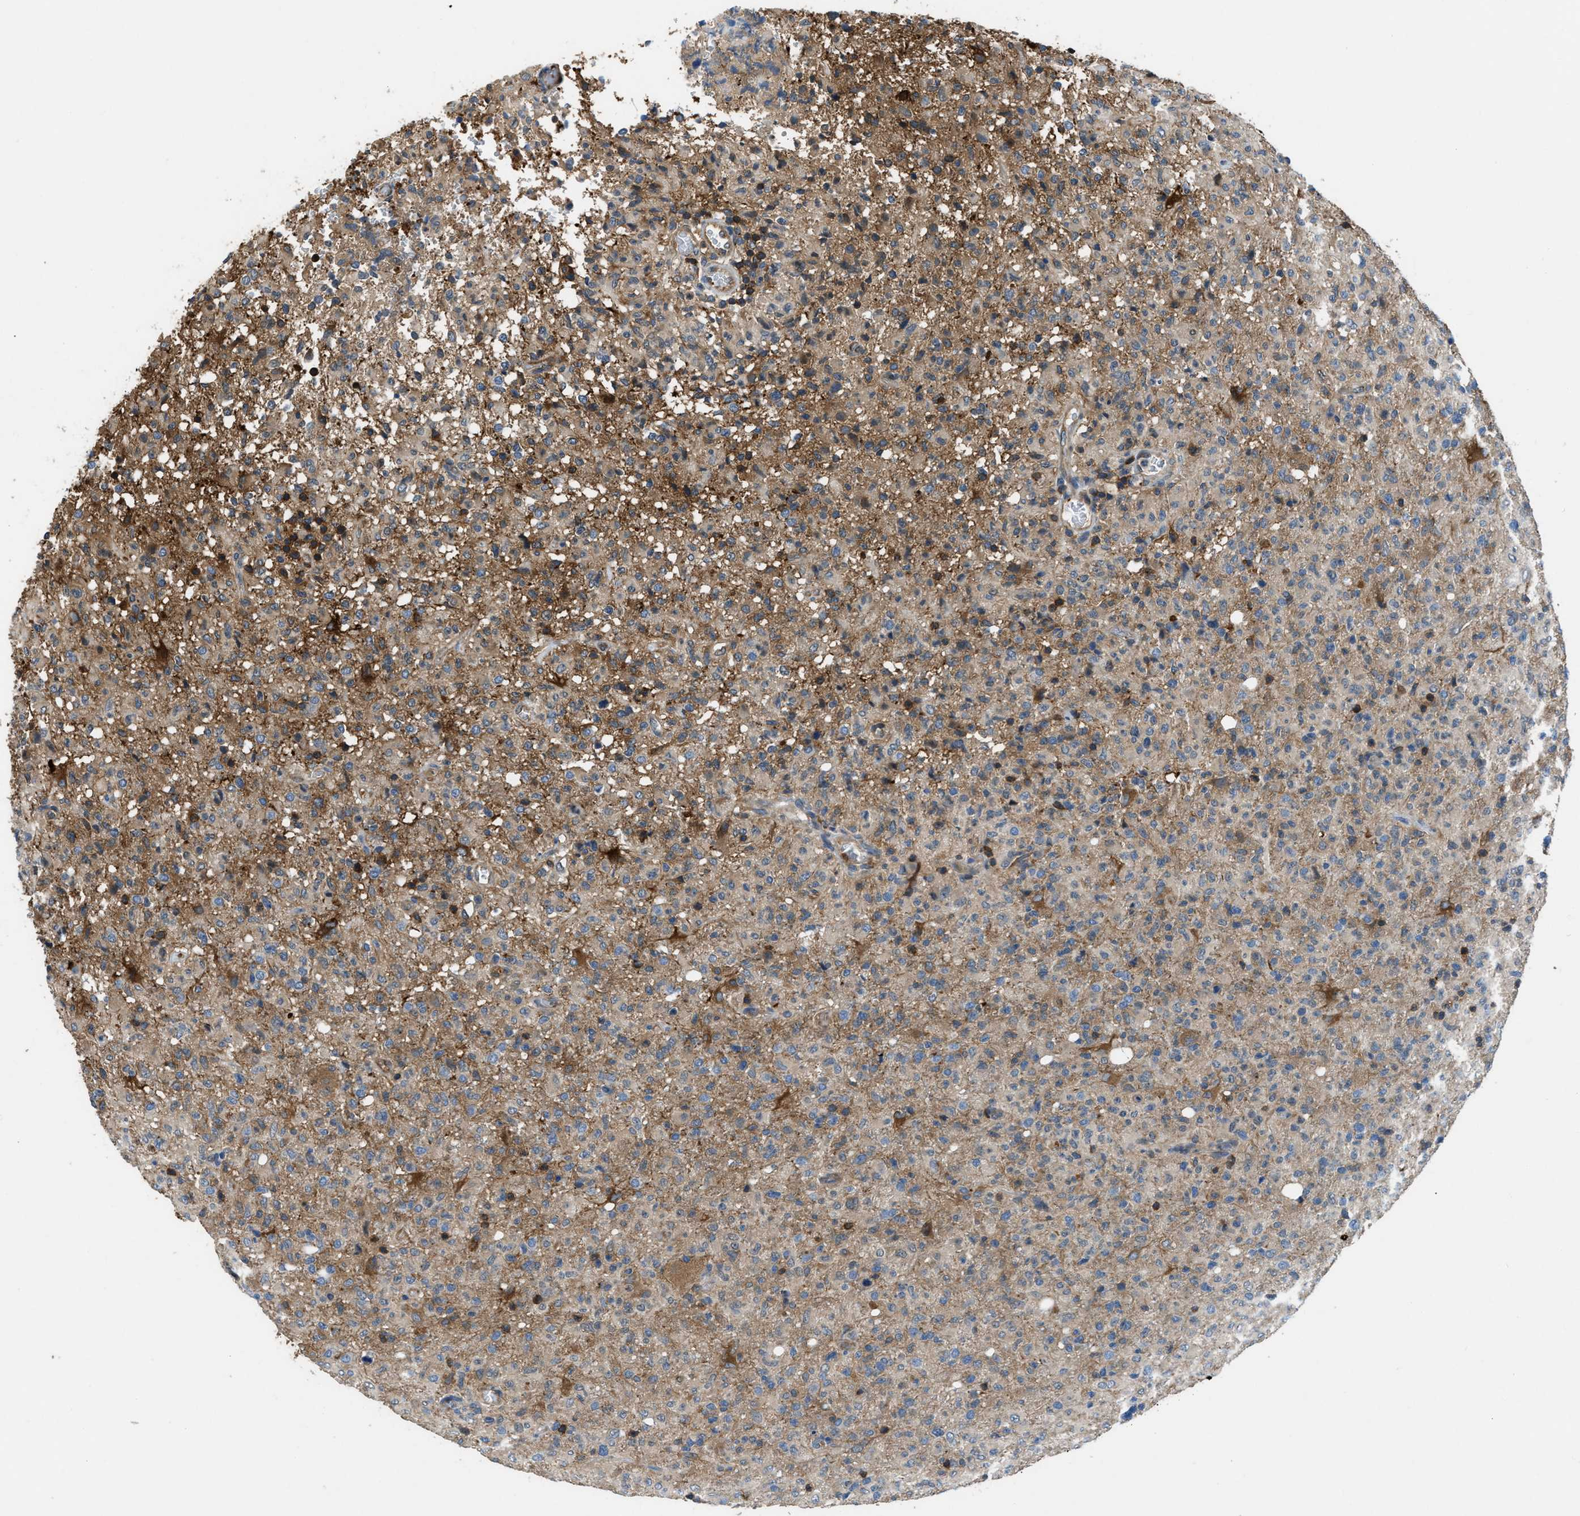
{"staining": {"intensity": "moderate", "quantity": "<25%", "location": "cytoplasmic/membranous"}, "tissue": "glioma", "cell_type": "Tumor cells", "image_type": "cancer", "snomed": [{"axis": "morphology", "description": "Glioma, malignant, High grade"}, {"axis": "topography", "description": "Brain"}], "caption": "Protein expression by immunohistochemistry displays moderate cytoplasmic/membranous expression in about <25% of tumor cells in malignant glioma (high-grade). (IHC, brightfield microscopy, high magnification).", "gene": "PFKP", "patient": {"sex": "female", "age": 57}}